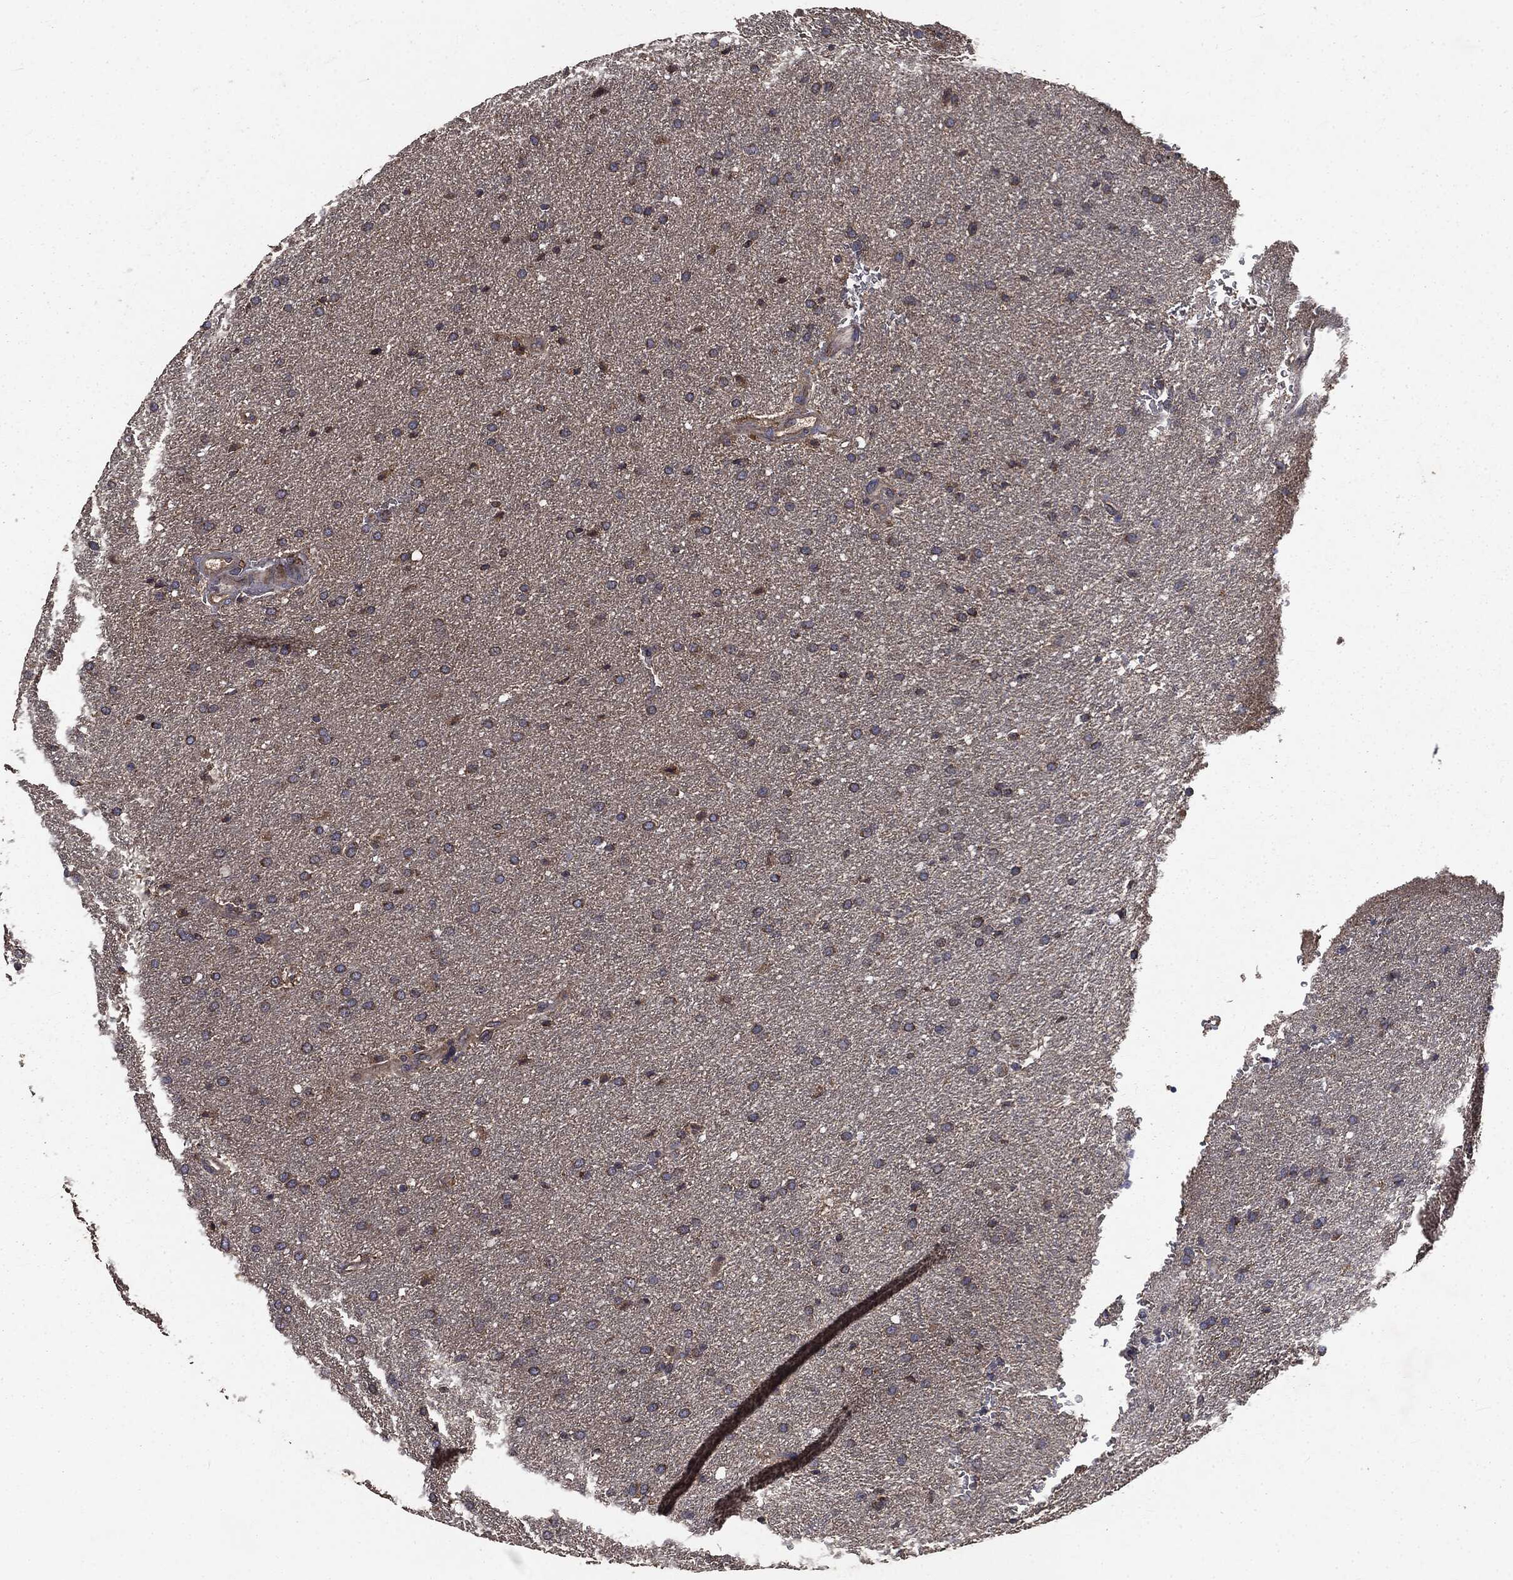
{"staining": {"intensity": "moderate", "quantity": "25%-75%", "location": "cytoplasmic/membranous"}, "tissue": "glioma", "cell_type": "Tumor cells", "image_type": "cancer", "snomed": [{"axis": "morphology", "description": "Glioma, malignant, Low grade"}, {"axis": "topography", "description": "Brain"}], "caption": "This image exhibits immunohistochemistry (IHC) staining of human glioma, with medium moderate cytoplasmic/membranous positivity in about 25%-75% of tumor cells.", "gene": "MAPK6", "patient": {"sex": "female", "age": 37}}